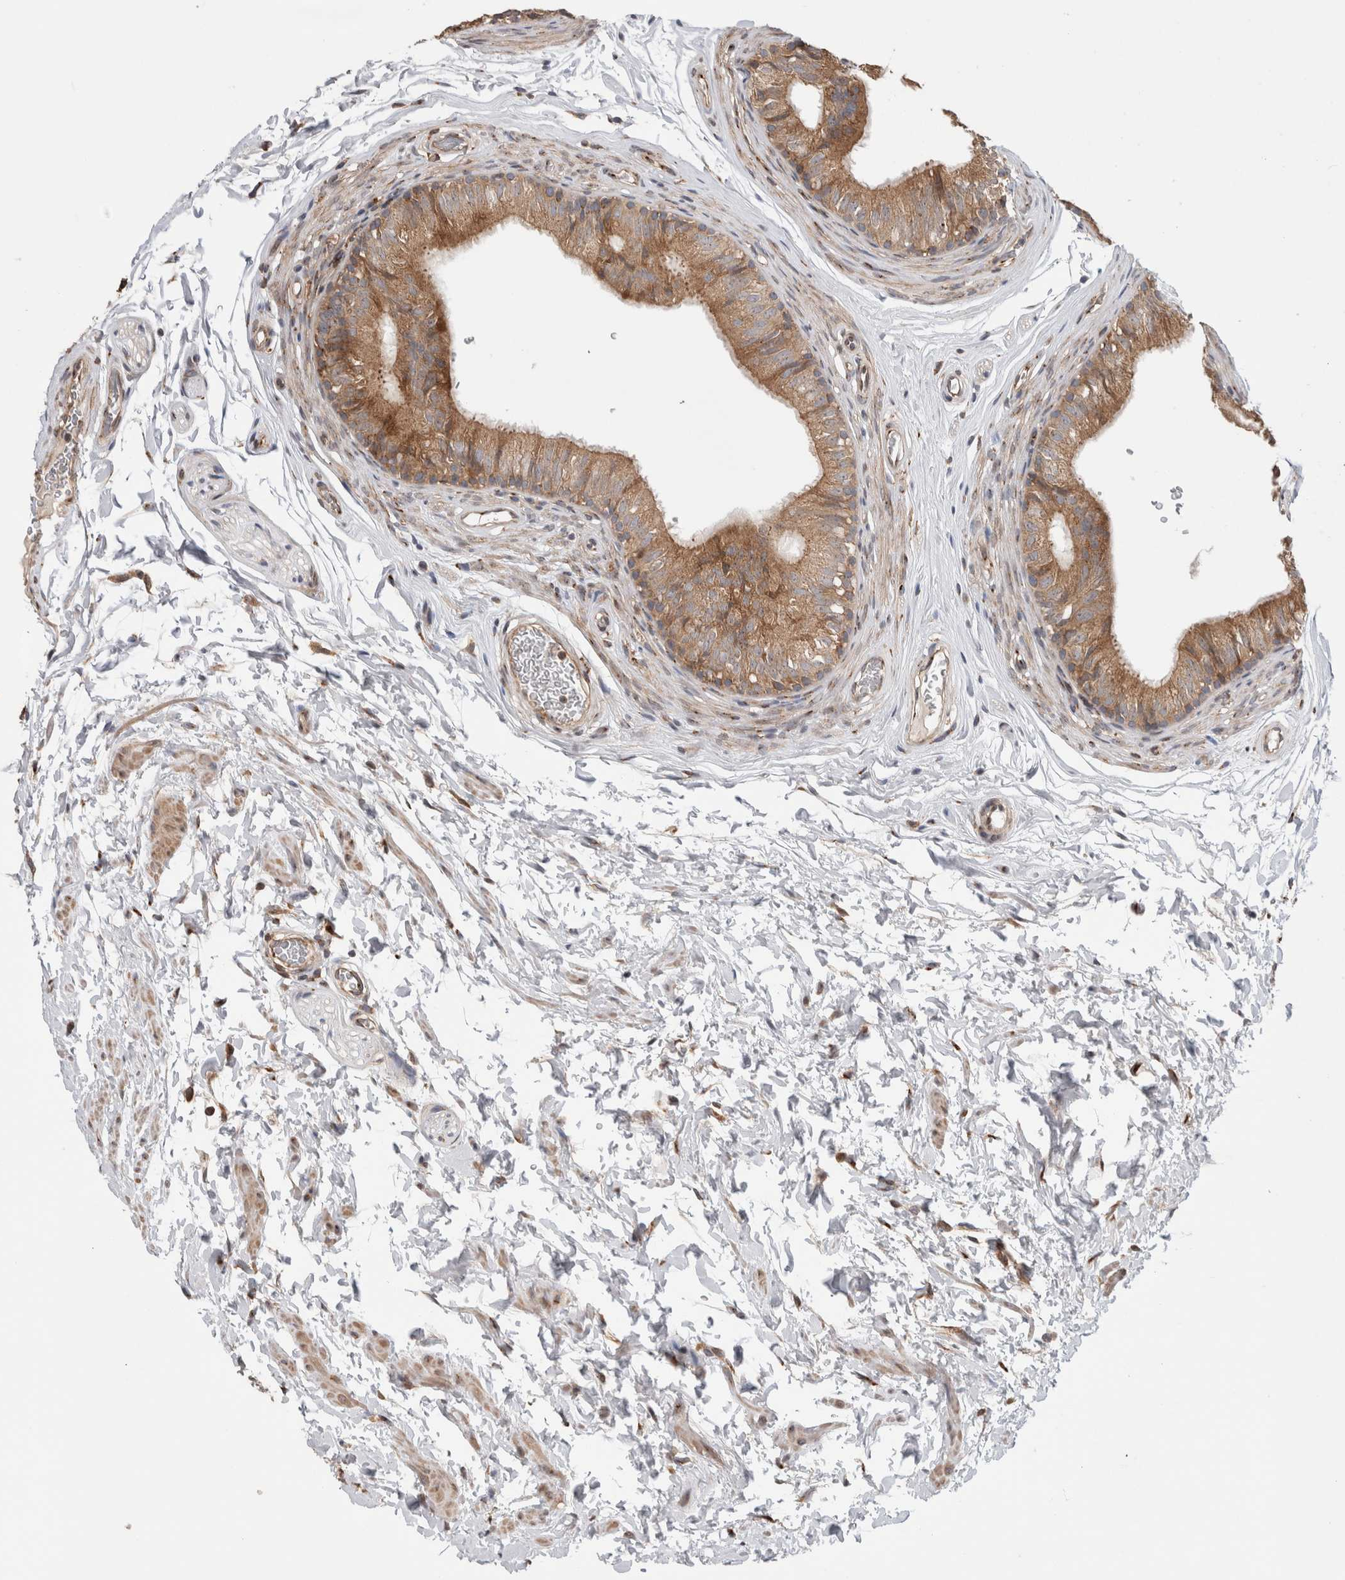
{"staining": {"intensity": "strong", "quantity": ">75%", "location": "cytoplasmic/membranous"}, "tissue": "epididymis", "cell_type": "Glandular cells", "image_type": "normal", "snomed": [{"axis": "morphology", "description": "Normal tissue, NOS"}, {"axis": "topography", "description": "Epididymis"}], "caption": "Epididymis stained with DAB (3,3'-diaminobenzidine) IHC reveals high levels of strong cytoplasmic/membranous expression in about >75% of glandular cells. The staining was performed using DAB to visualize the protein expression in brown, while the nuclei were stained in blue with hematoxylin (Magnification: 20x).", "gene": "TRIM5", "patient": {"sex": "male", "age": 36}}